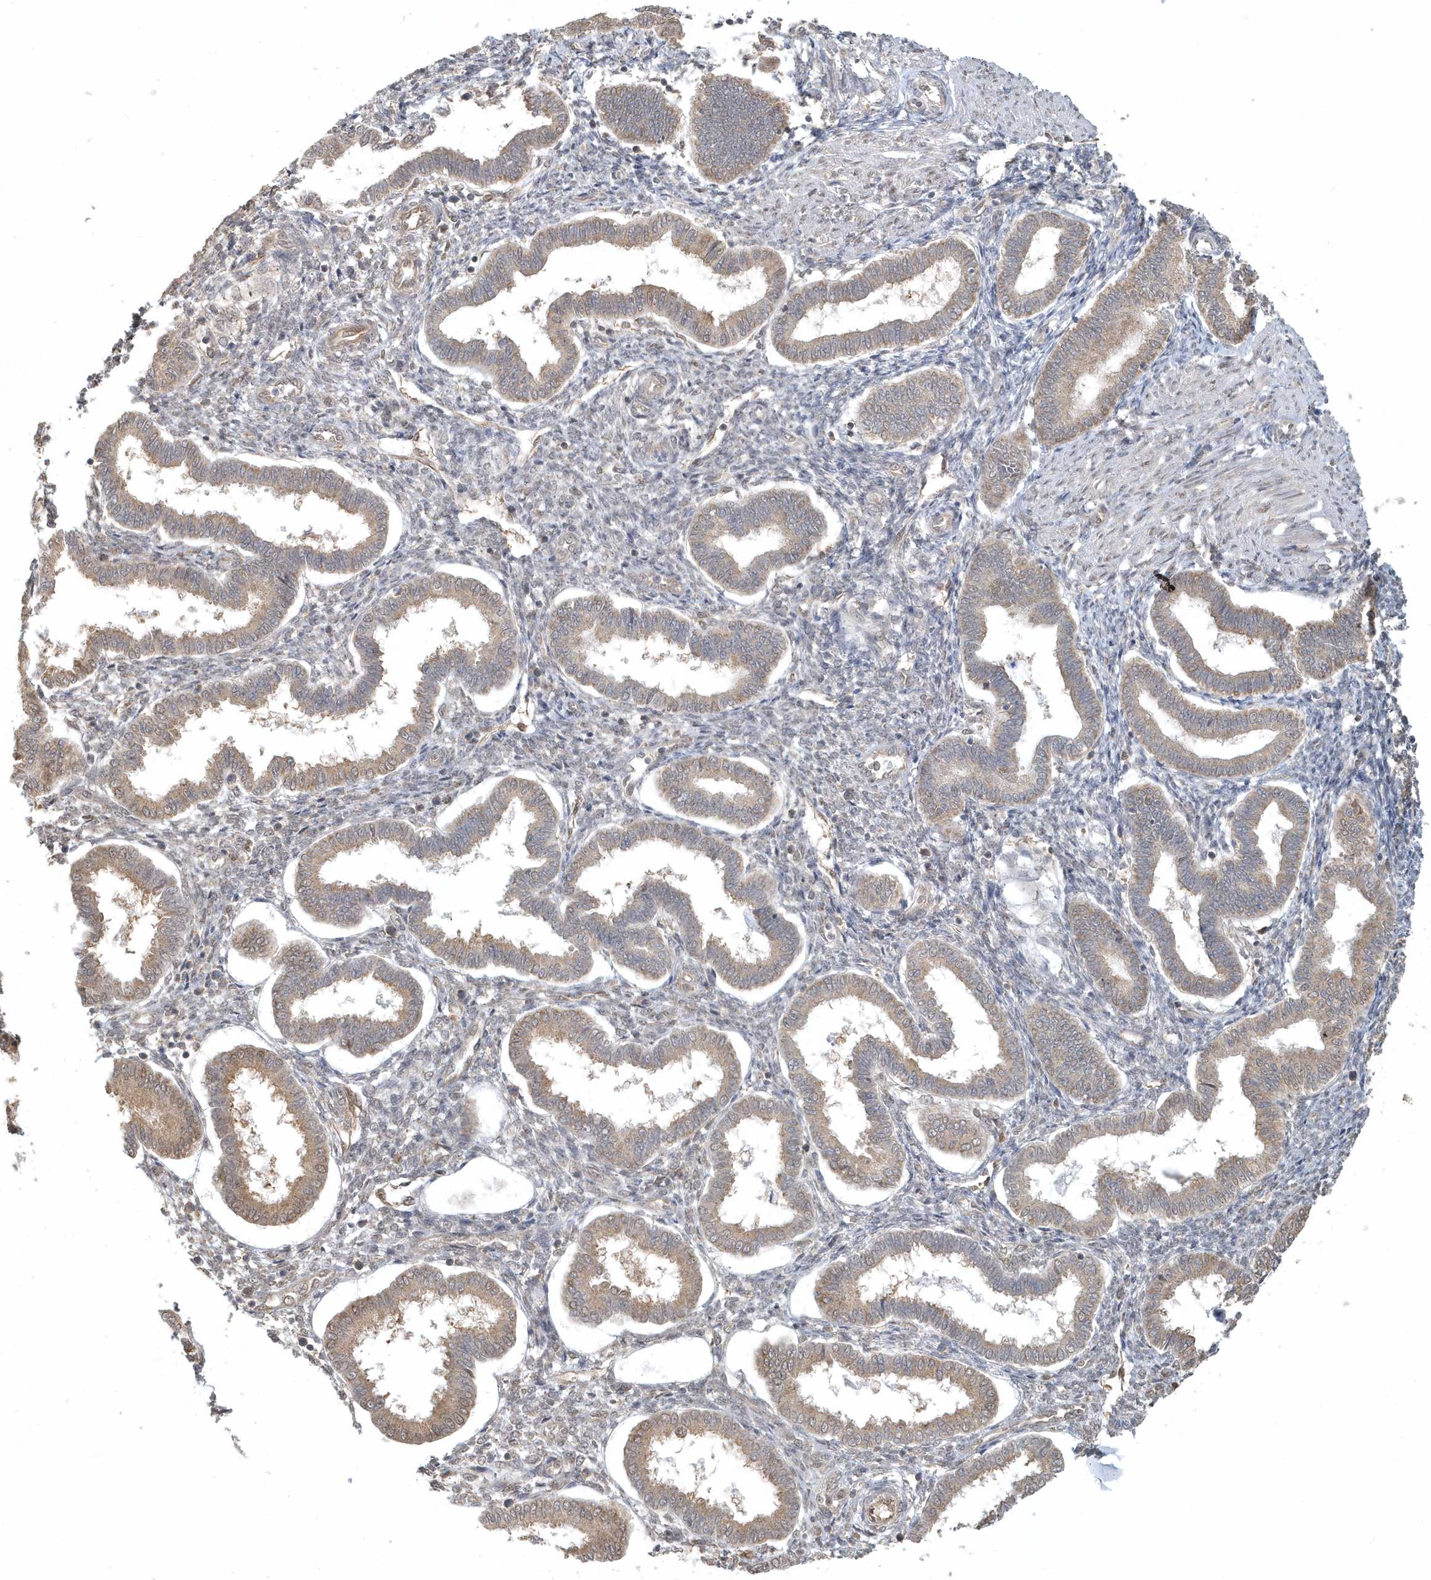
{"staining": {"intensity": "weak", "quantity": "25%-75%", "location": "nuclear"}, "tissue": "endometrium", "cell_type": "Cells in endometrial stroma", "image_type": "normal", "snomed": [{"axis": "morphology", "description": "Normal tissue, NOS"}, {"axis": "topography", "description": "Endometrium"}], "caption": "A micrograph of endometrium stained for a protein shows weak nuclear brown staining in cells in endometrial stroma. (brown staining indicates protein expression, while blue staining denotes nuclei).", "gene": "PSMD6", "patient": {"sex": "female", "age": 24}}